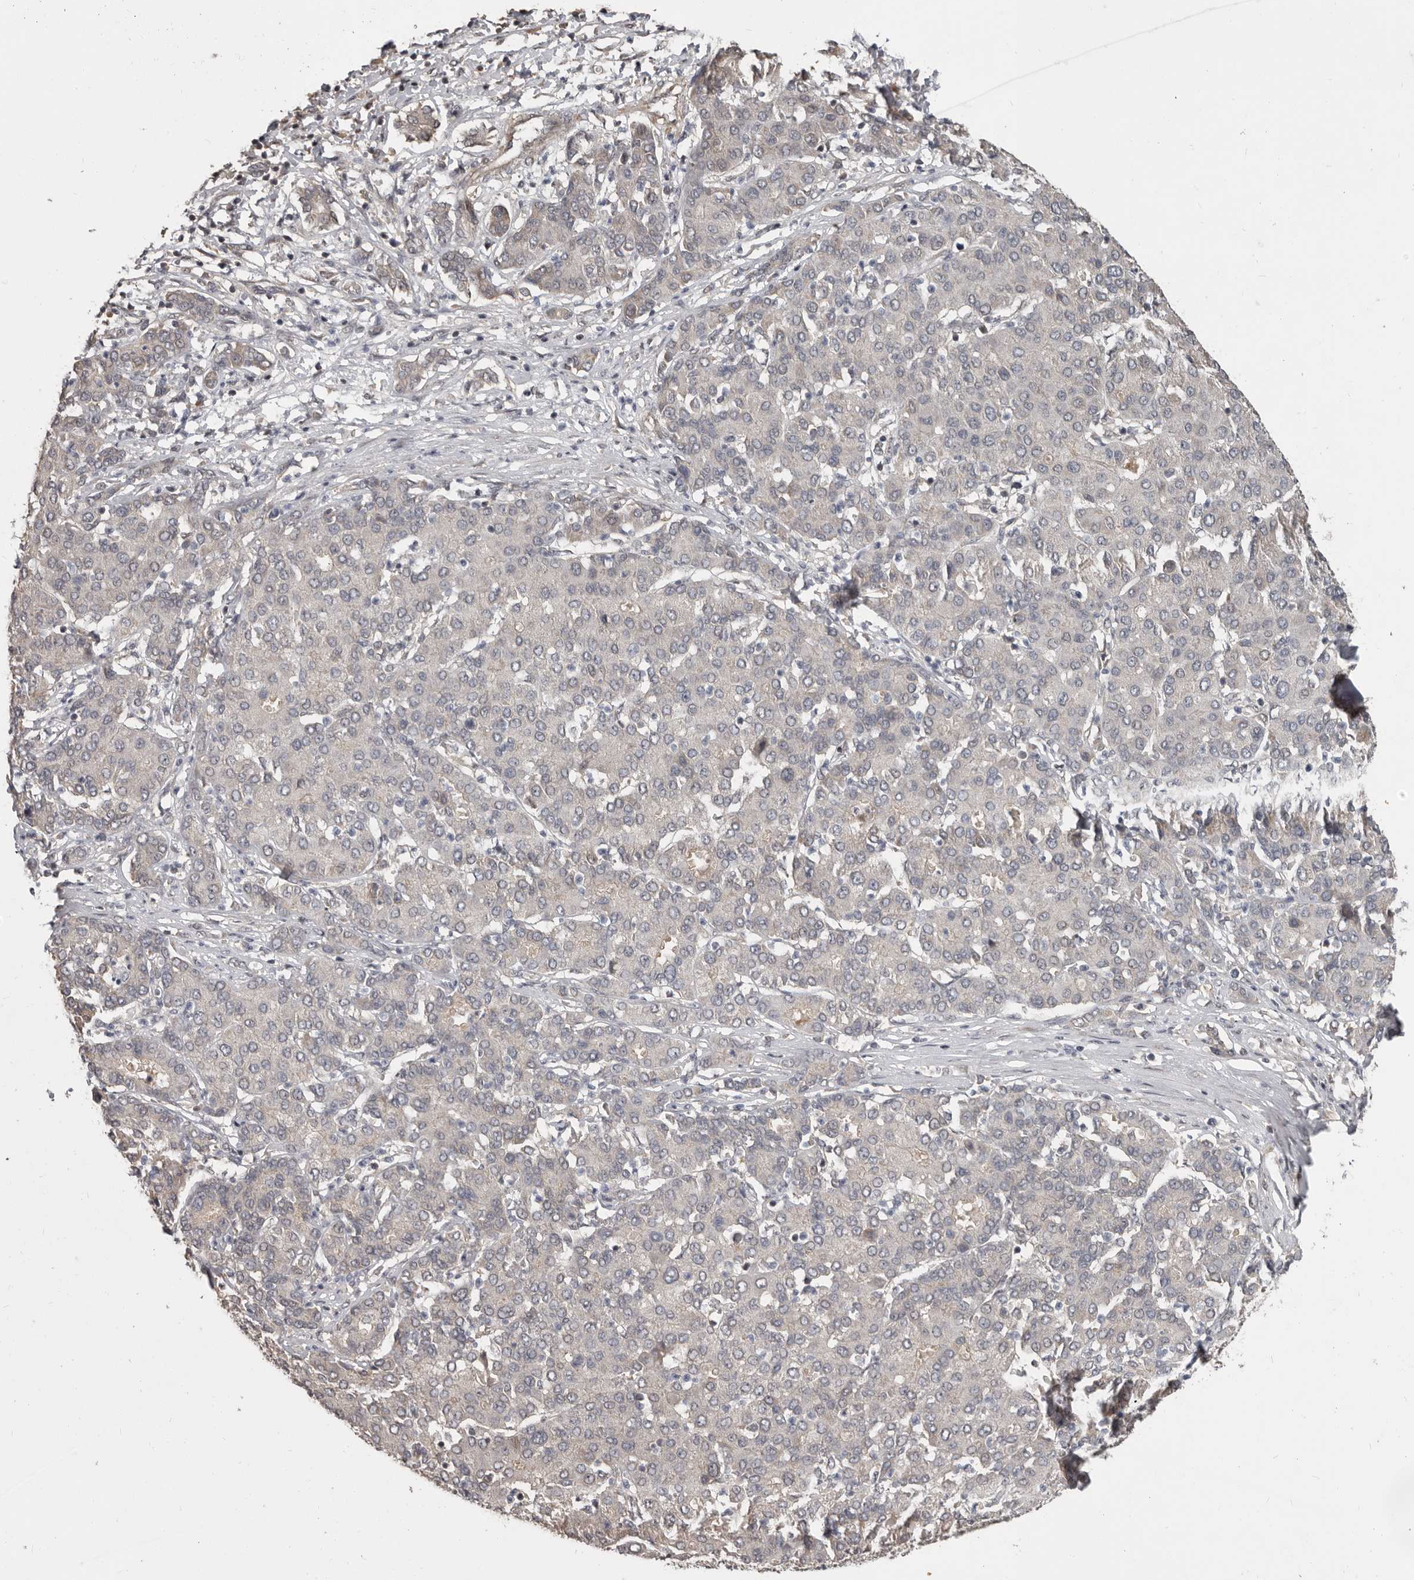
{"staining": {"intensity": "weak", "quantity": "25%-75%", "location": "cytoplasmic/membranous"}, "tissue": "liver cancer", "cell_type": "Tumor cells", "image_type": "cancer", "snomed": [{"axis": "morphology", "description": "Carcinoma, Hepatocellular, NOS"}, {"axis": "topography", "description": "Liver"}], "caption": "IHC image of liver hepatocellular carcinoma stained for a protein (brown), which exhibits low levels of weak cytoplasmic/membranous expression in approximately 25%-75% of tumor cells.", "gene": "ZFP14", "patient": {"sex": "male", "age": 65}}